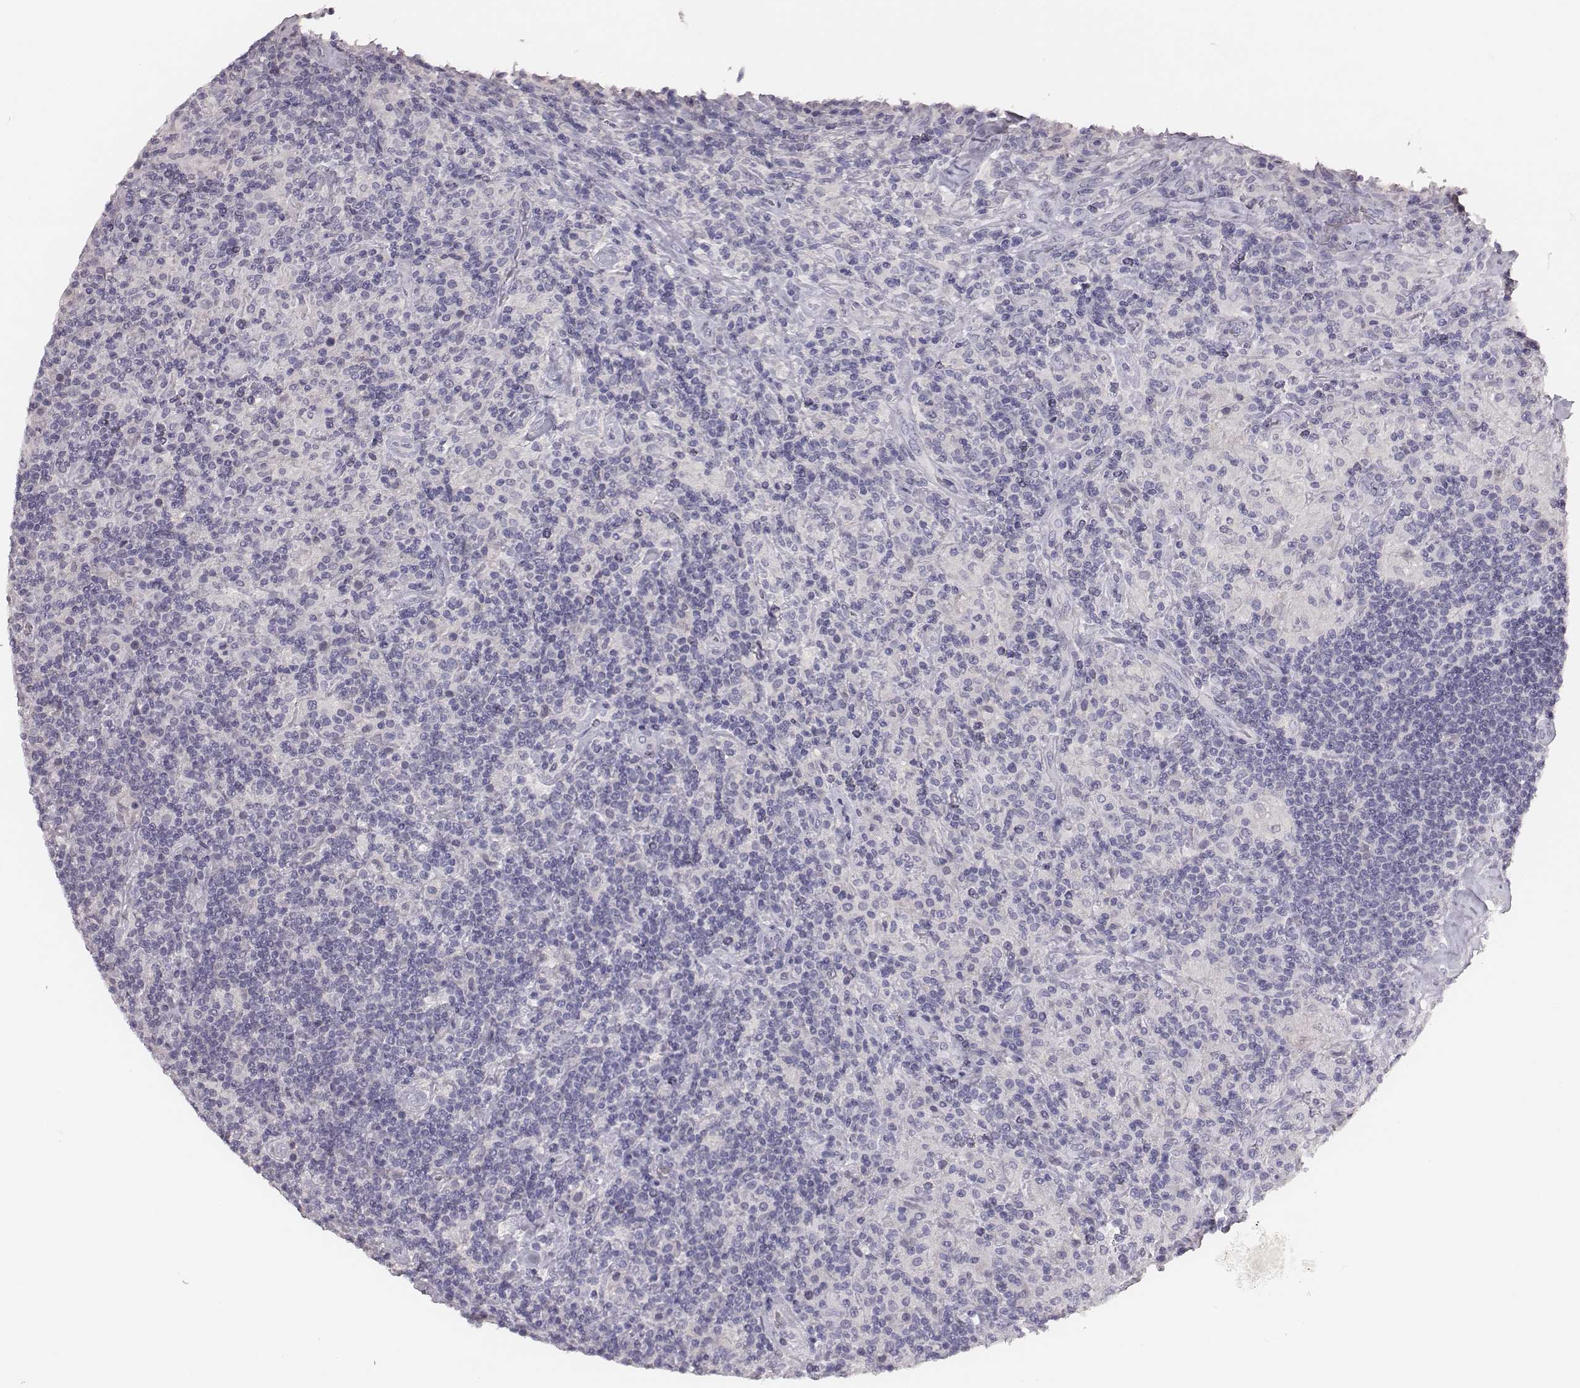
{"staining": {"intensity": "negative", "quantity": "none", "location": "none"}, "tissue": "lymphoma", "cell_type": "Tumor cells", "image_type": "cancer", "snomed": [{"axis": "morphology", "description": "Hodgkin's disease, NOS"}, {"axis": "topography", "description": "Lymph node"}], "caption": "DAB immunohistochemical staining of human lymphoma shows no significant staining in tumor cells.", "gene": "MYH6", "patient": {"sex": "male", "age": 70}}